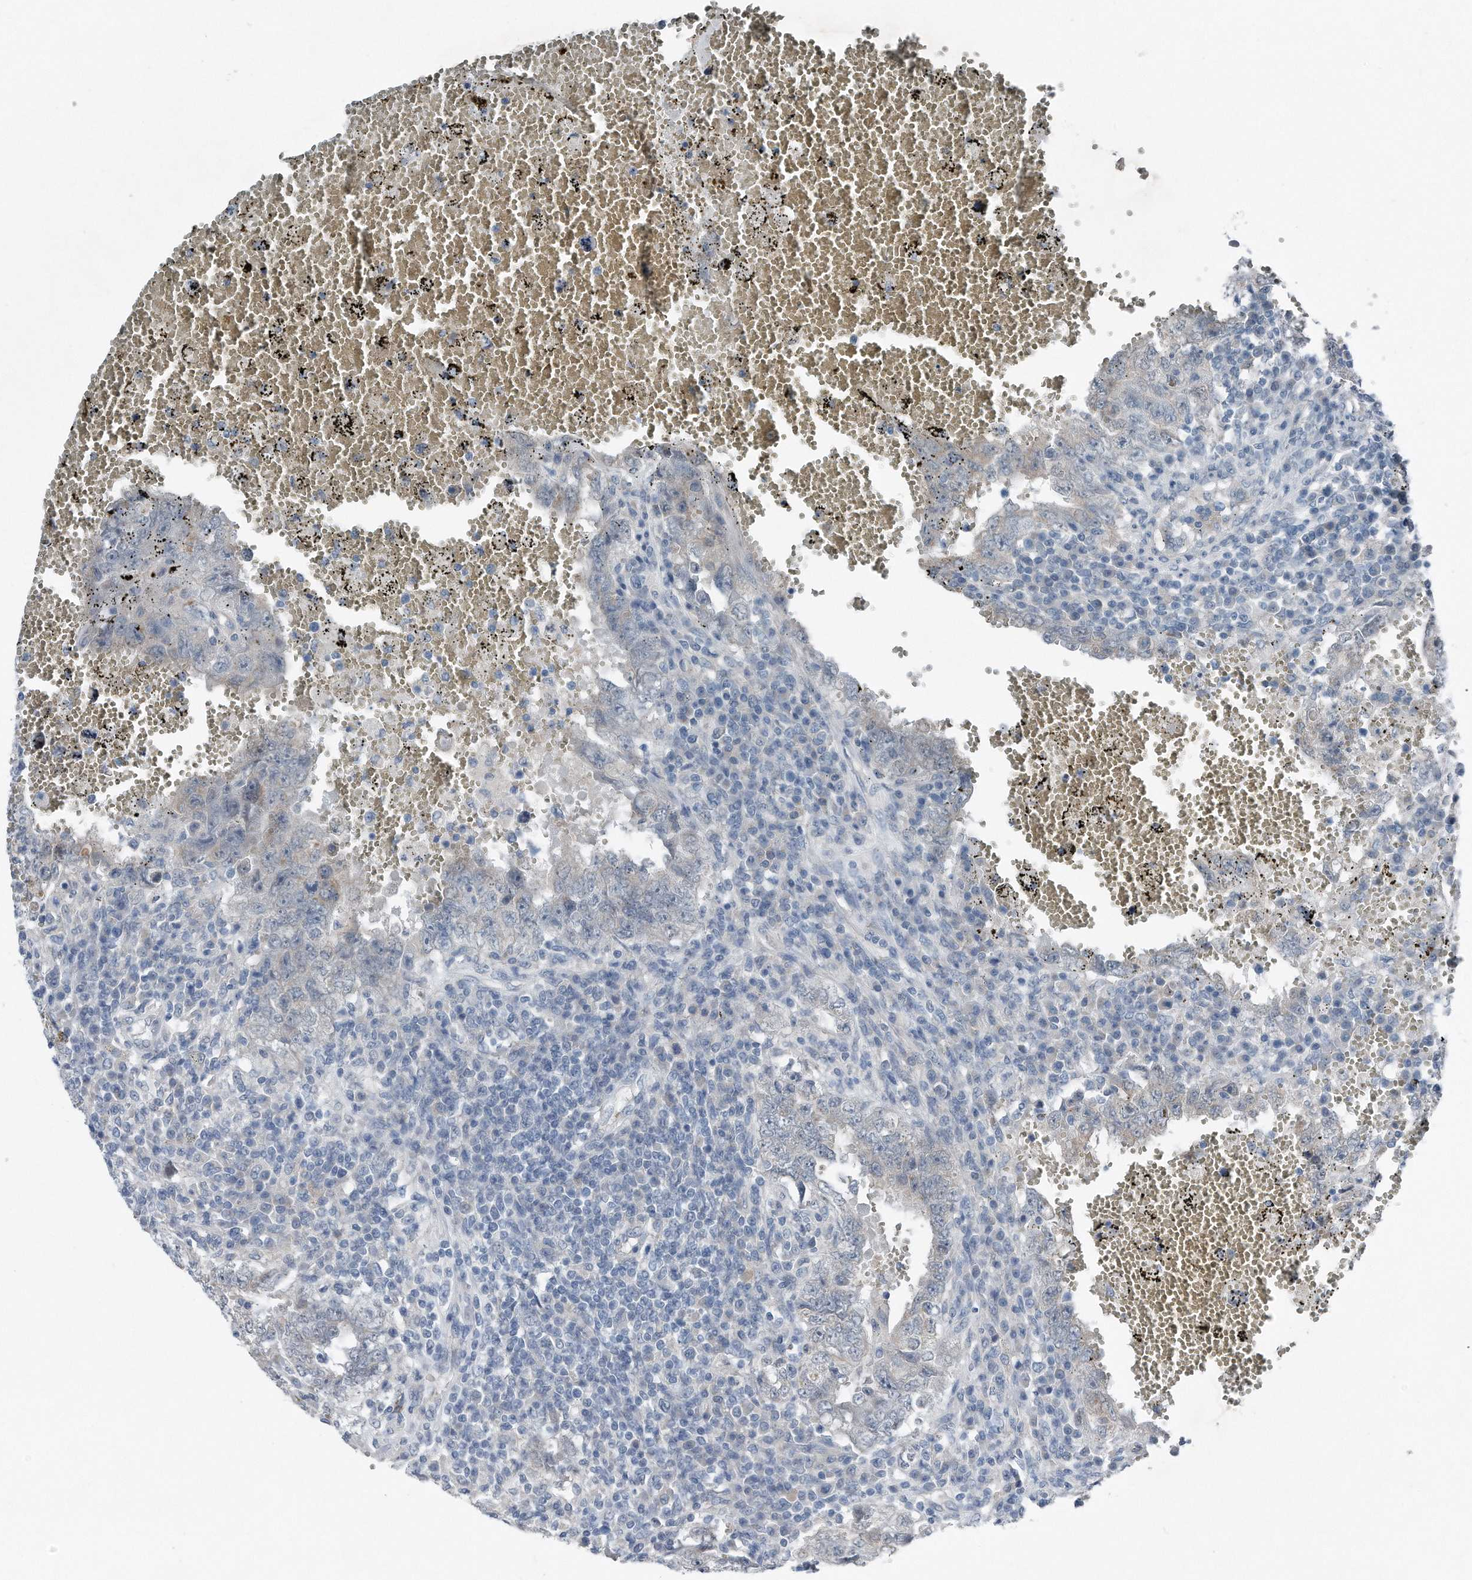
{"staining": {"intensity": "negative", "quantity": "none", "location": "none"}, "tissue": "testis cancer", "cell_type": "Tumor cells", "image_type": "cancer", "snomed": [{"axis": "morphology", "description": "Carcinoma, Embryonal, NOS"}, {"axis": "topography", "description": "Testis"}], "caption": "IHC of human embryonal carcinoma (testis) reveals no positivity in tumor cells.", "gene": "YRDC", "patient": {"sex": "male", "age": 26}}